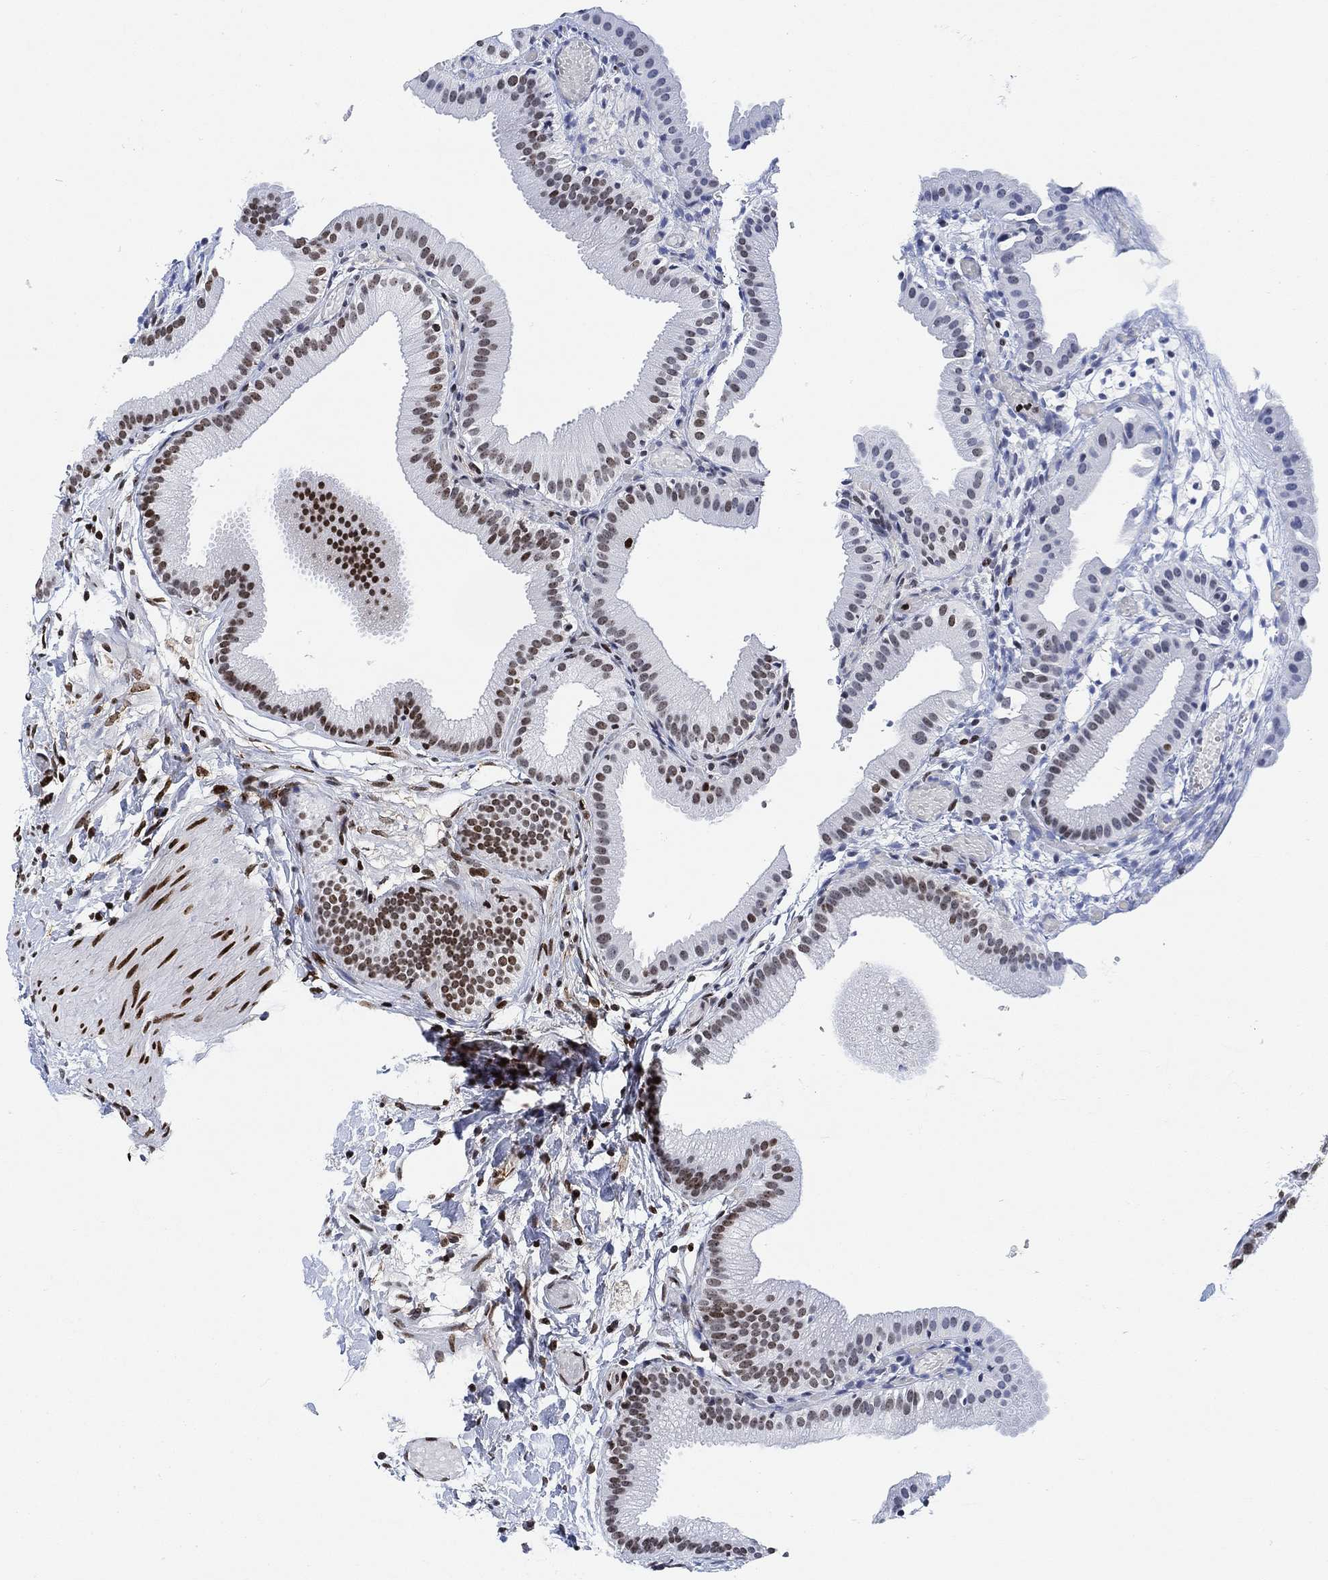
{"staining": {"intensity": "moderate", "quantity": "25%-75%", "location": "nuclear"}, "tissue": "gallbladder", "cell_type": "Glandular cells", "image_type": "normal", "snomed": [{"axis": "morphology", "description": "Normal tissue, NOS"}, {"axis": "topography", "description": "Gallbladder"}, {"axis": "topography", "description": "Peripheral nerve tissue"}], "caption": "A micrograph of human gallbladder stained for a protein reveals moderate nuclear brown staining in glandular cells. Using DAB (3,3'-diaminobenzidine) (brown) and hematoxylin (blue) stains, captured at high magnification using brightfield microscopy.", "gene": "H1", "patient": {"sex": "female", "age": 45}}